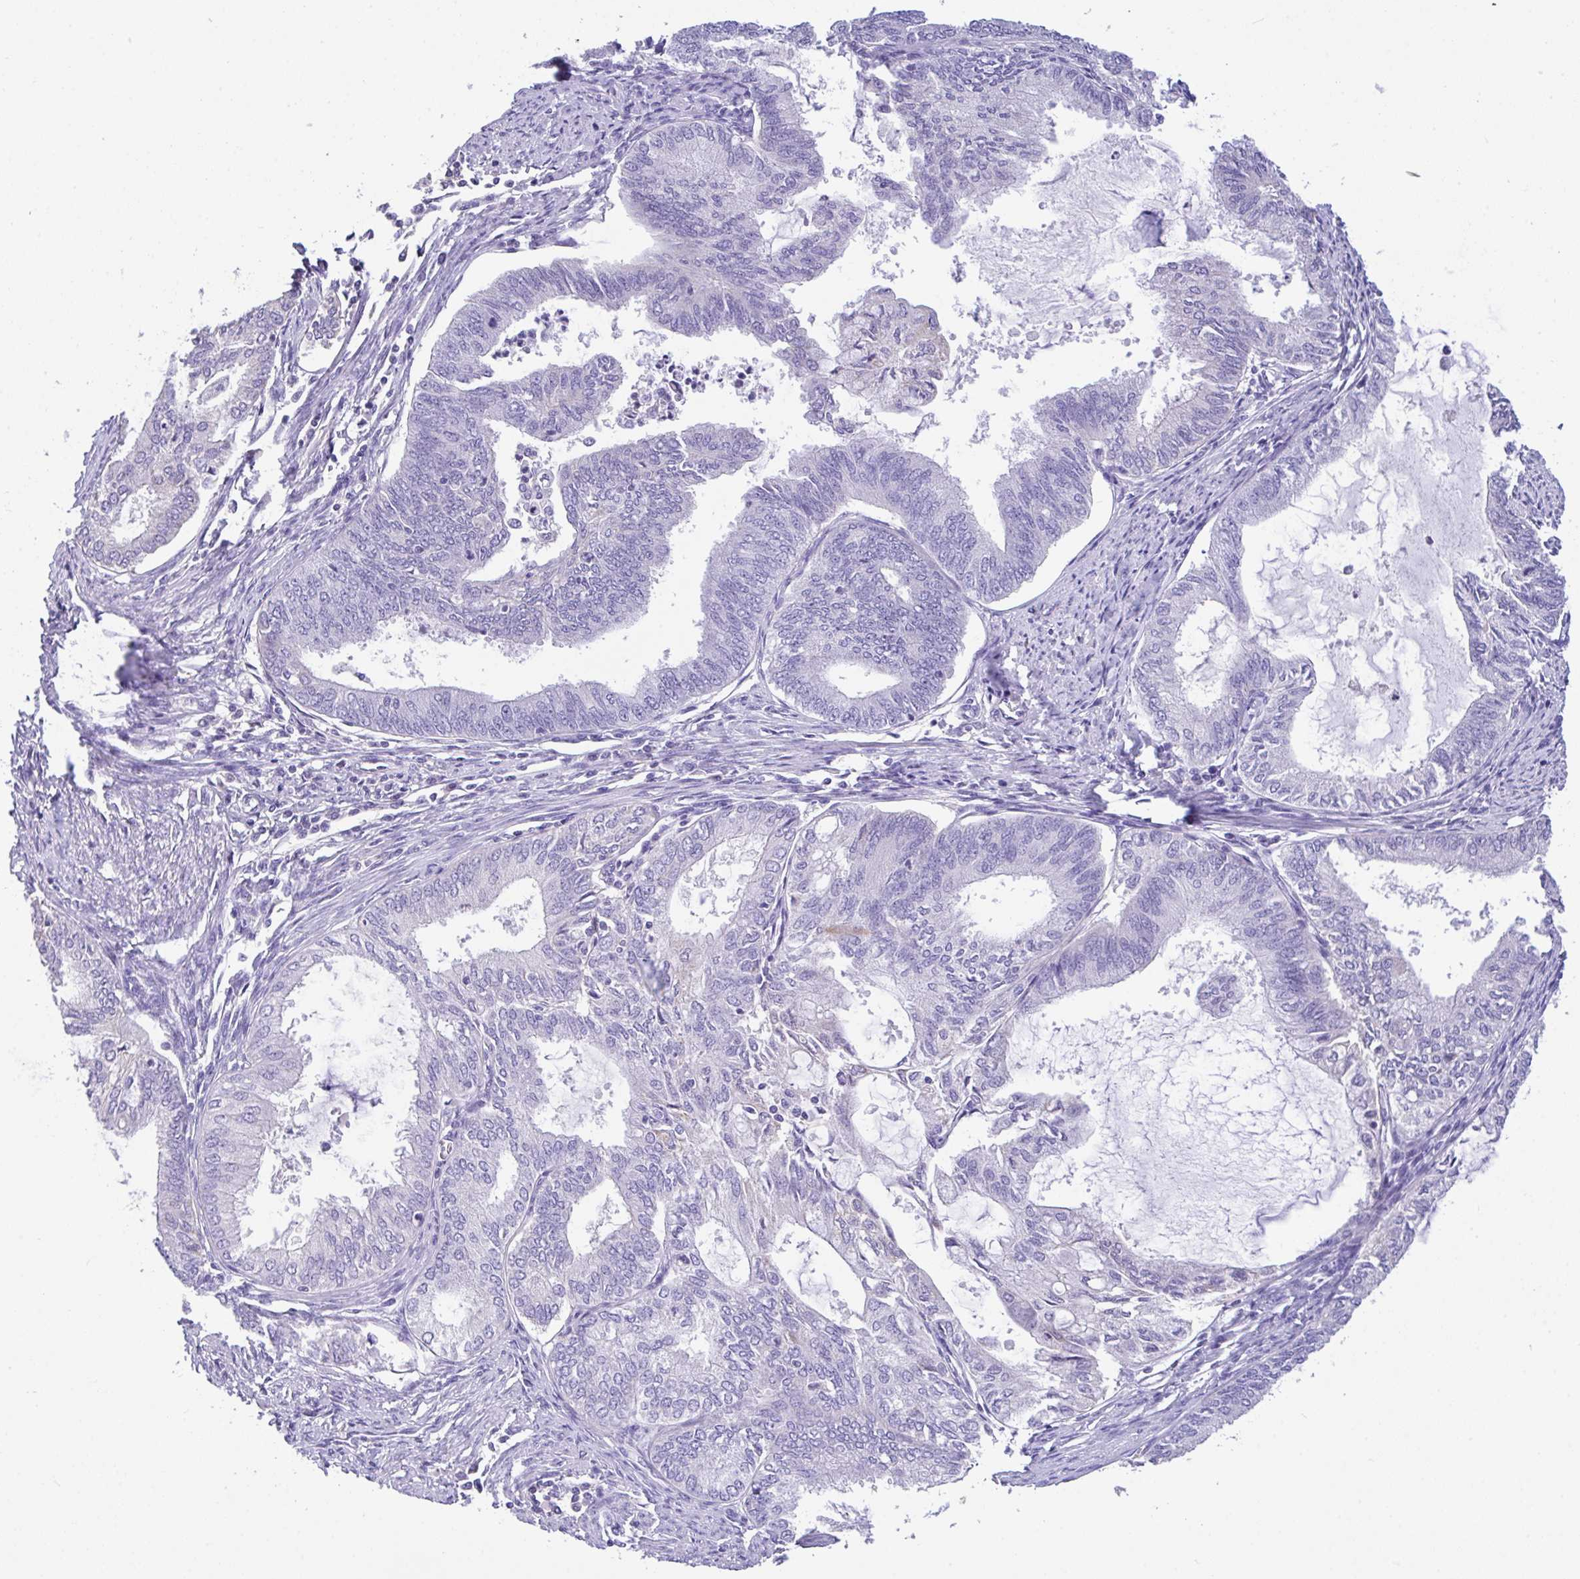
{"staining": {"intensity": "negative", "quantity": "none", "location": "none"}, "tissue": "endometrial cancer", "cell_type": "Tumor cells", "image_type": "cancer", "snomed": [{"axis": "morphology", "description": "Adenocarcinoma, NOS"}, {"axis": "topography", "description": "Endometrium"}], "caption": "Tumor cells are negative for brown protein staining in endometrial cancer.", "gene": "CA10", "patient": {"sex": "female", "age": 86}}